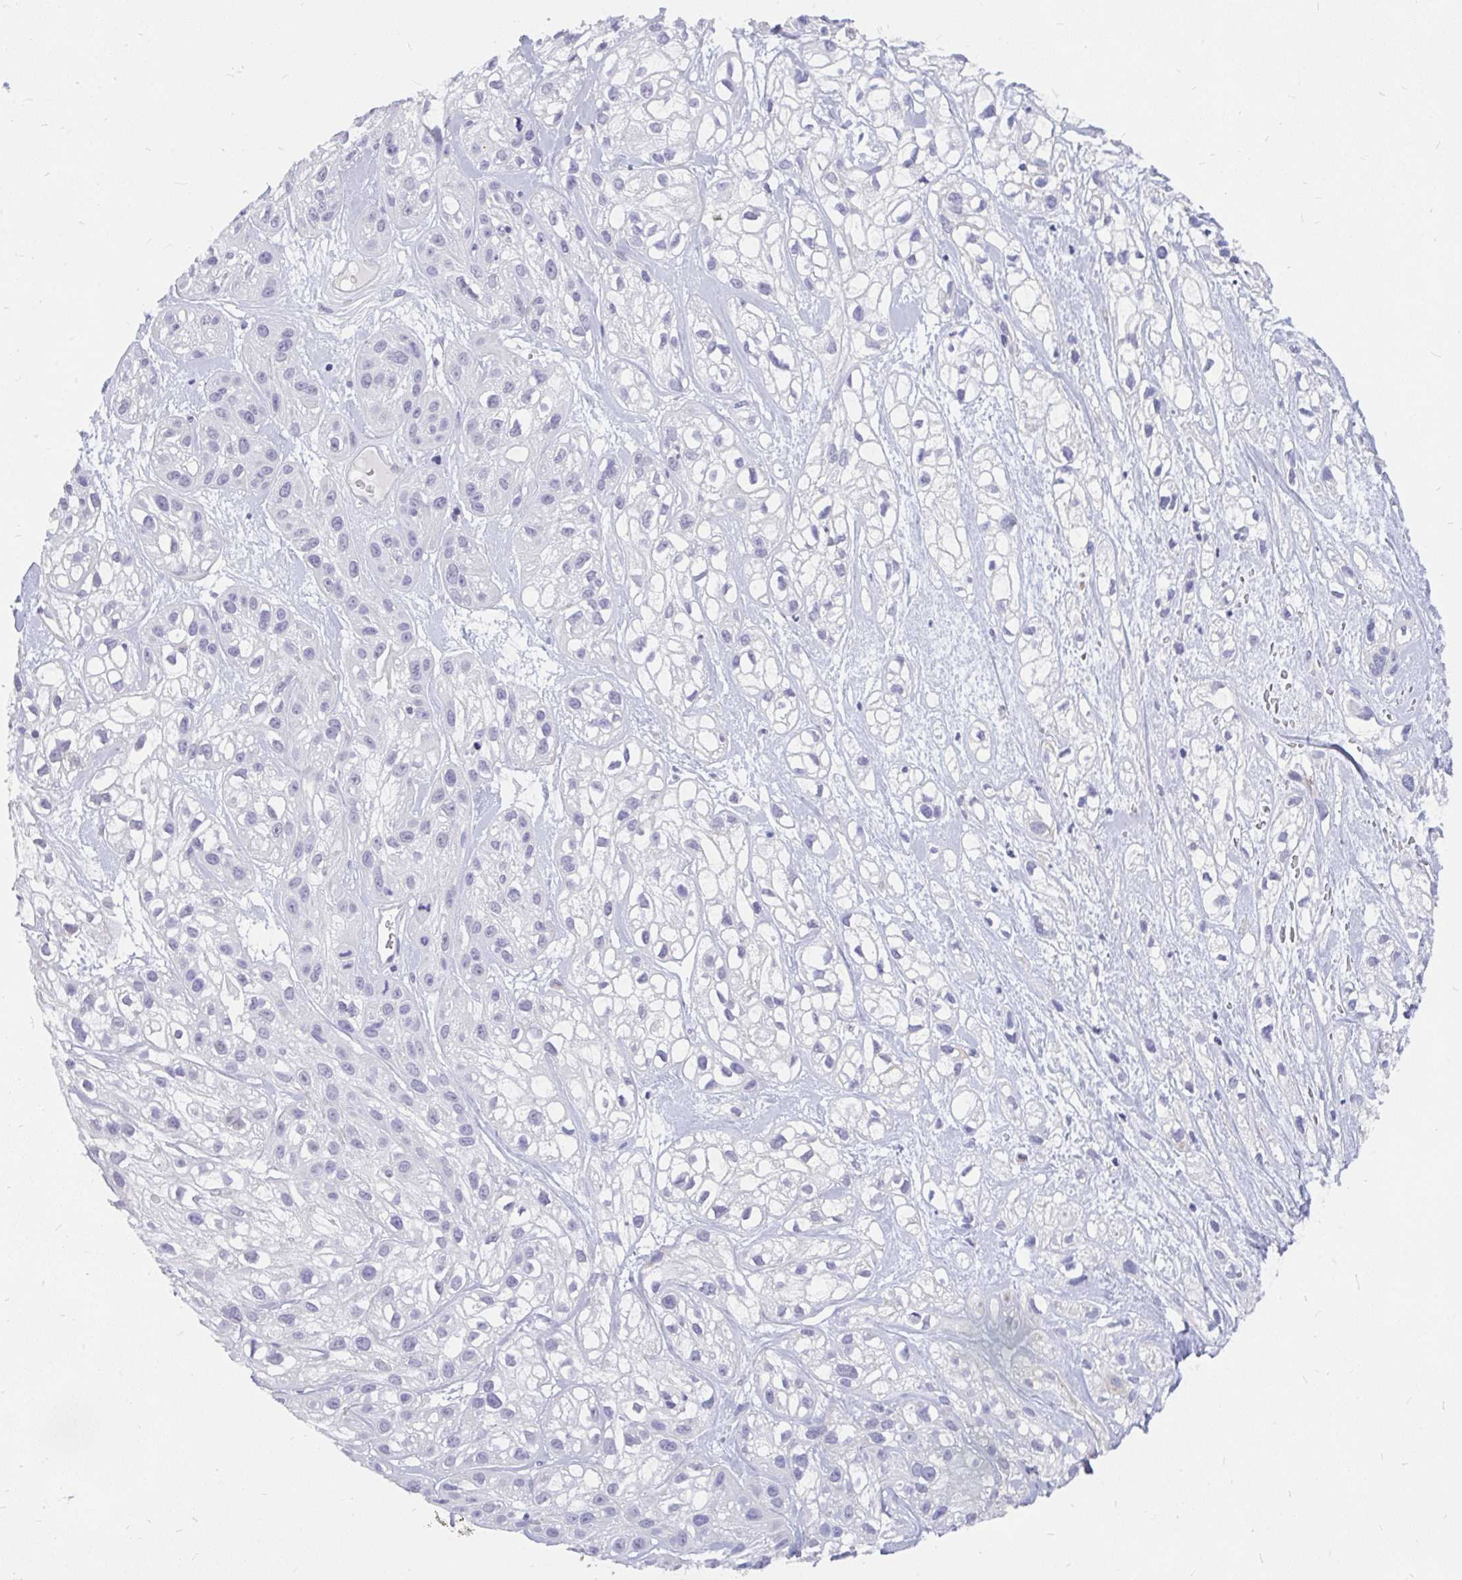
{"staining": {"intensity": "negative", "quantity": "none", "location": "none"}, "tissue": "skin cancer", "cell_type": "Tumor cells", "image_type": "cancer", "snomed": [{"axis": "morphology", "description": "Squamous cell carcinoma, NOS"}, {"axis": "topography", "description": "Skin"}], "caption": "Protein analysis of skin cancer (squamous cell carcinoma) demonstrates no significant expression in tumor cells.", "gene": "INTS5", "patient": {"sex": "male", "age": 82}}